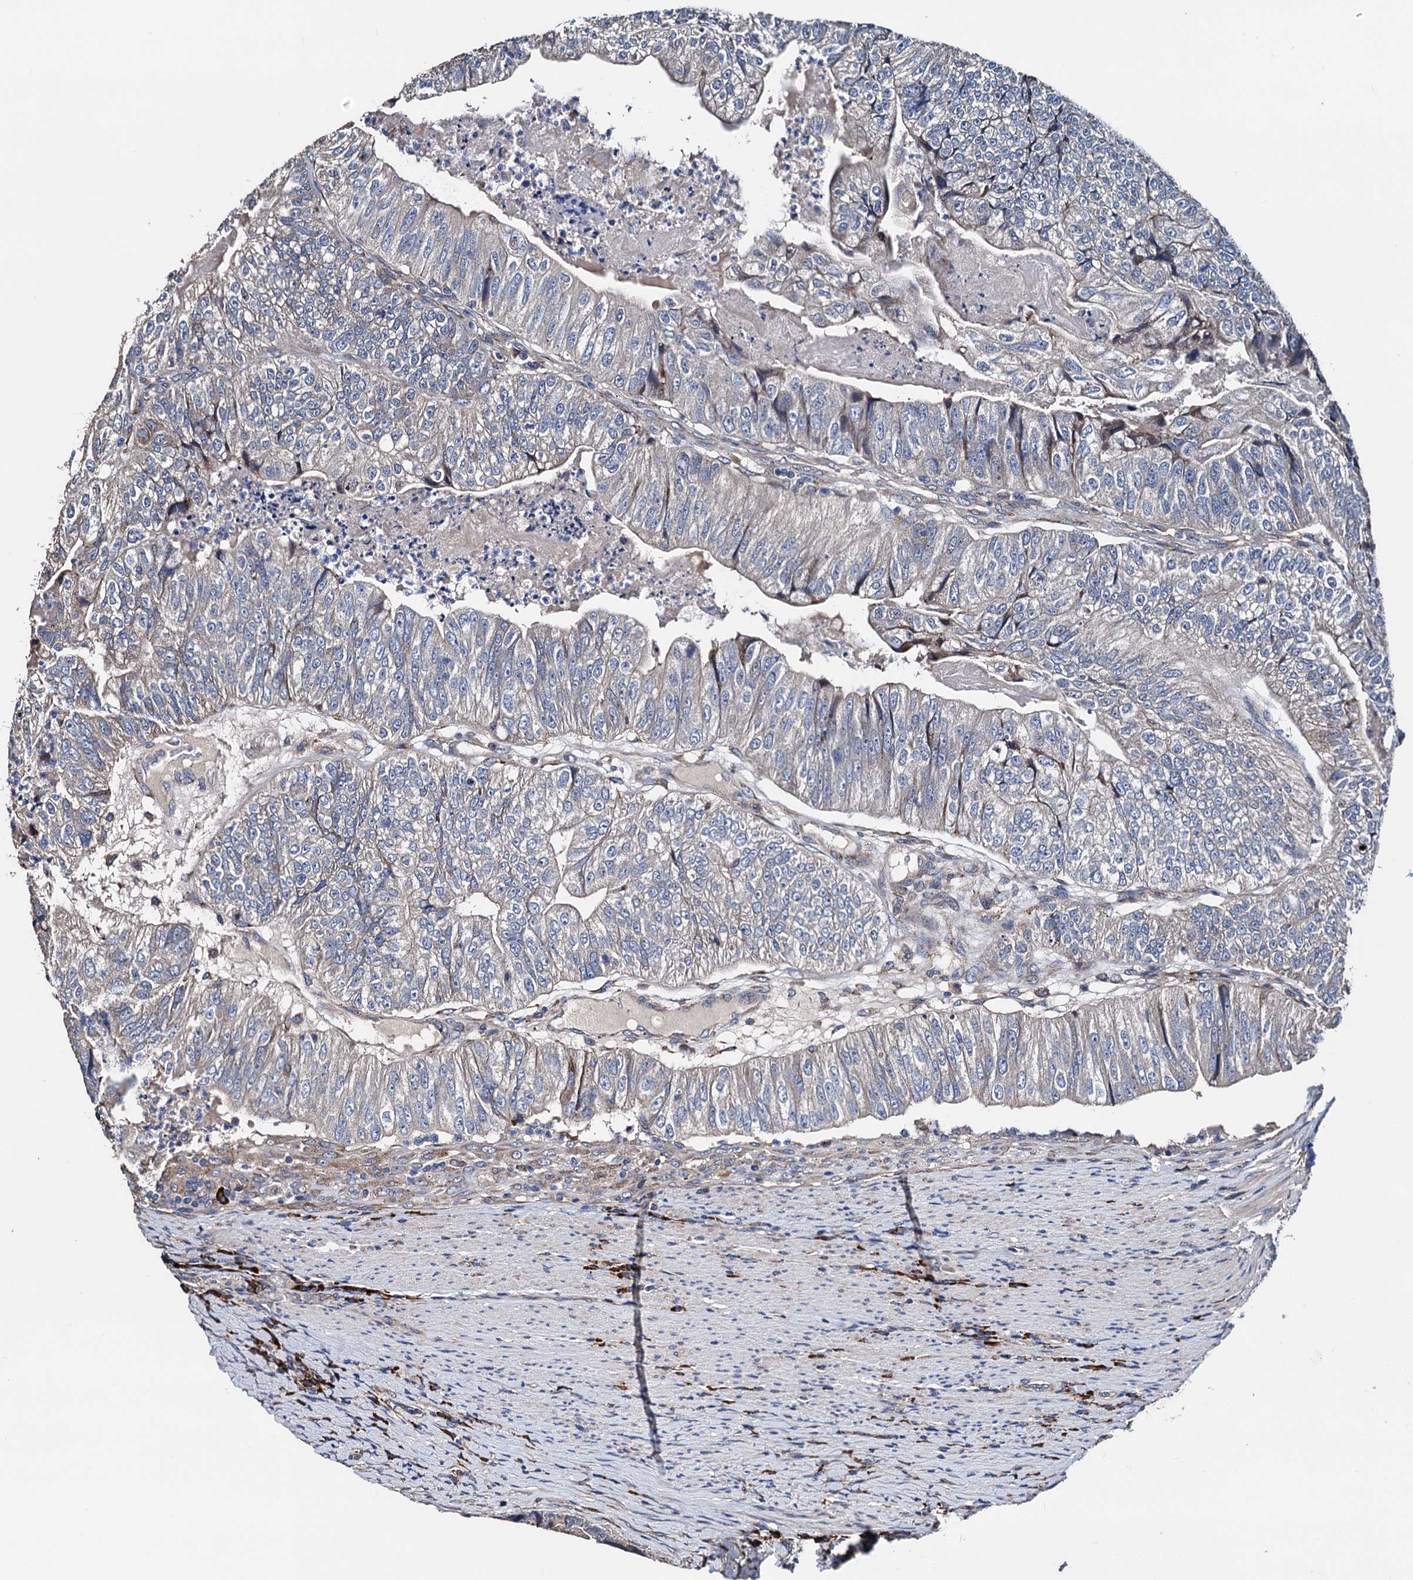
{"staining": {"intensity": "negative", "quantity": "none", "location": "none"}, "tissue": "colorectal cancer", "cell_type": "Tumor cells", "image_type": "cancer", "snomed": [{"axis": "morphology", "description": "Adenocarcinoma, NOS"}, {"axis": "topography", "description": "Colon"}], "caption": "High magnification brightfield microscopy of colorectal cancer (adenocarcinoma) stained with DAB (3,3'-diaminobenzidine) (brown) and counterstained with hematoxylin (blue): tumor cells show no significant positivity.", "gene": "AKAP11", "patient": {"sex": "female", "age": 67}}